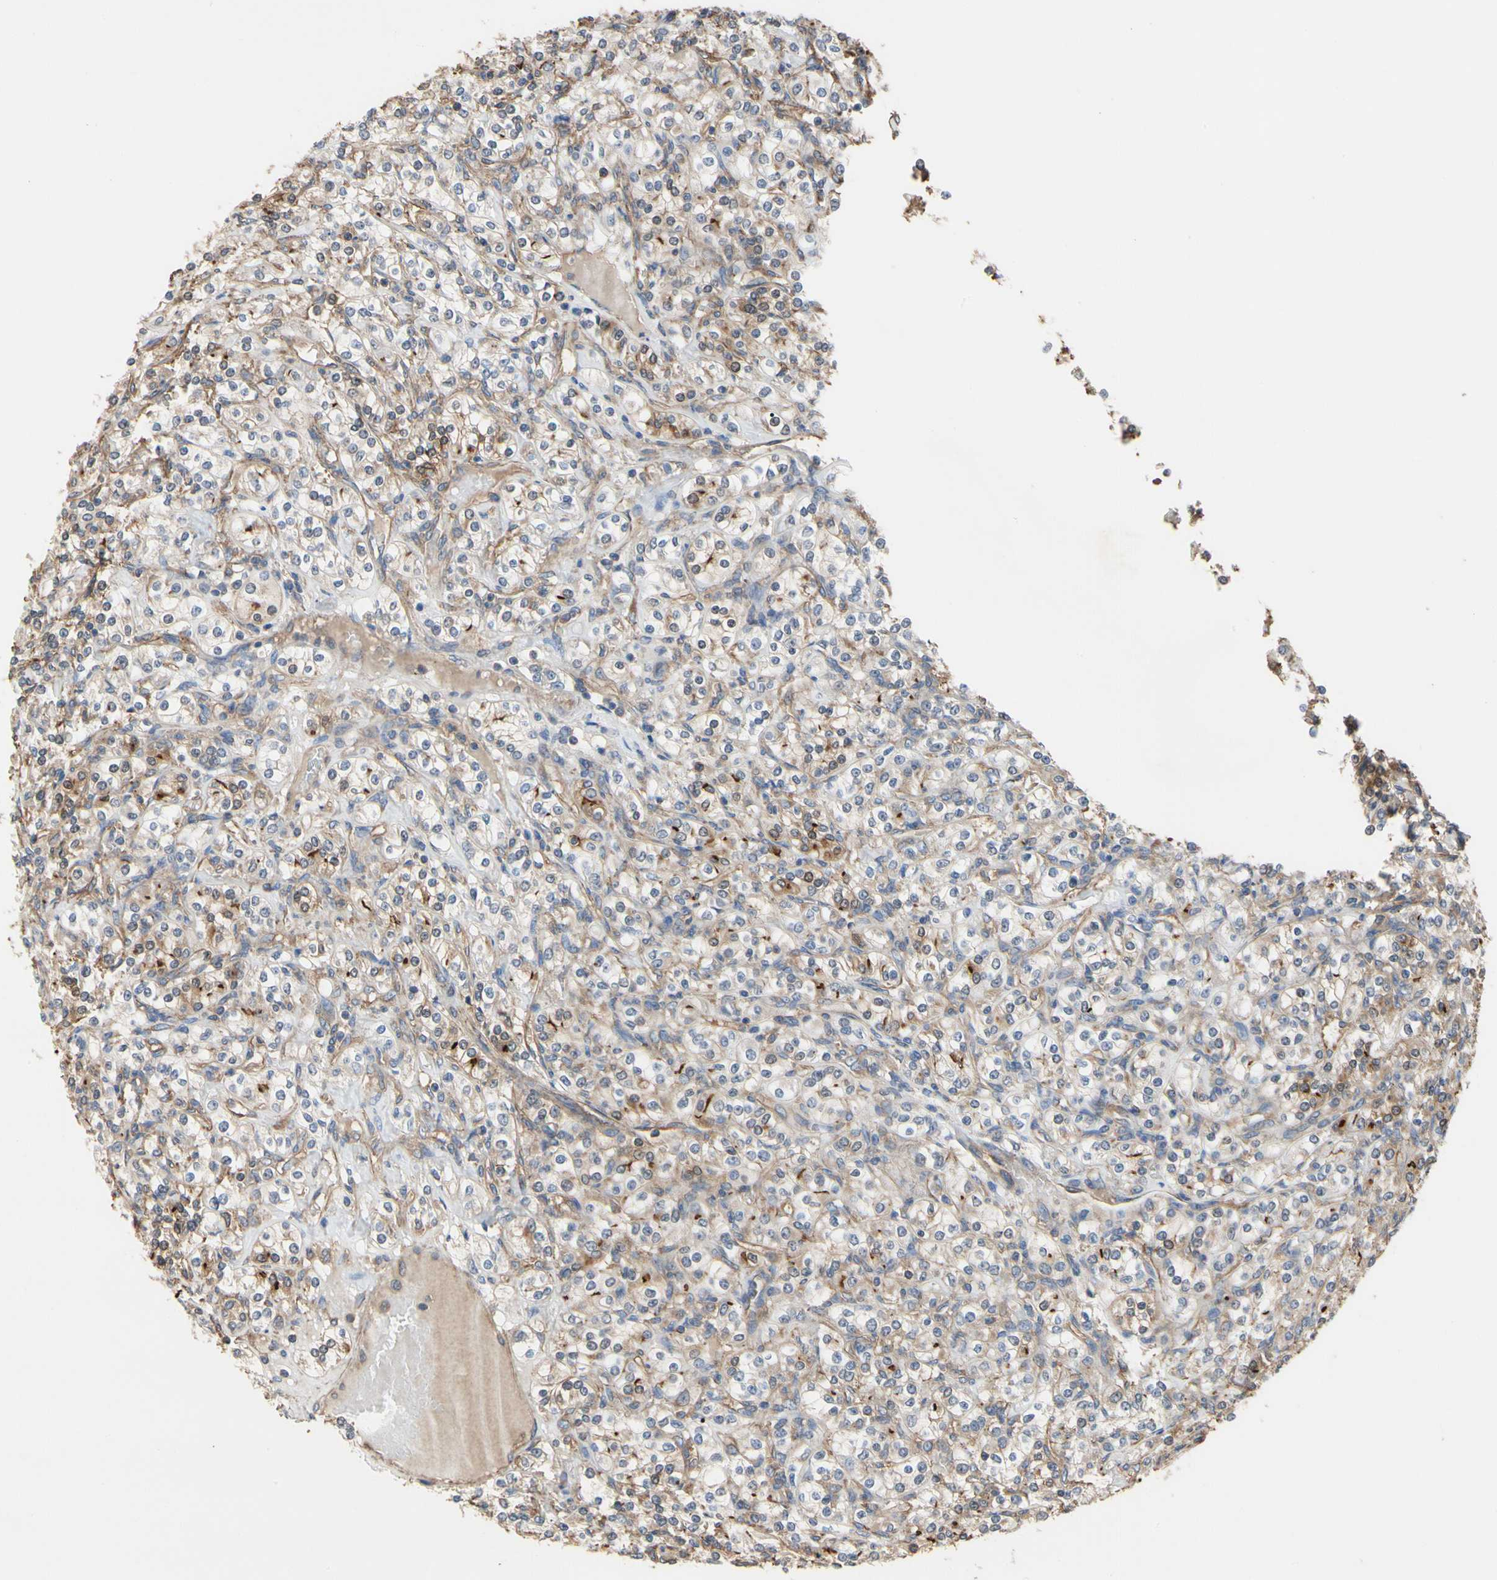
{"staining": {"intensity": "strong", "quantity": "<25%", "location": "cytoplasmic/membranous"}, "tissue": "renal cancer", "cell_type": "Tumor cells", "image_type": "cancer", "snomed": [{"axis": "morphology", "description": "Adenocarcinoma, NOS"}, {"axis": "topography", "description": "Kidney"}], "caption": "Immunohistochemical staining of renal cancer displays medium levels of strong cytoplasmic/membranous staining in about <25% of tumor cells.", "gene": "PDZK1", "patient": {"sex": "male", "age": 77}}